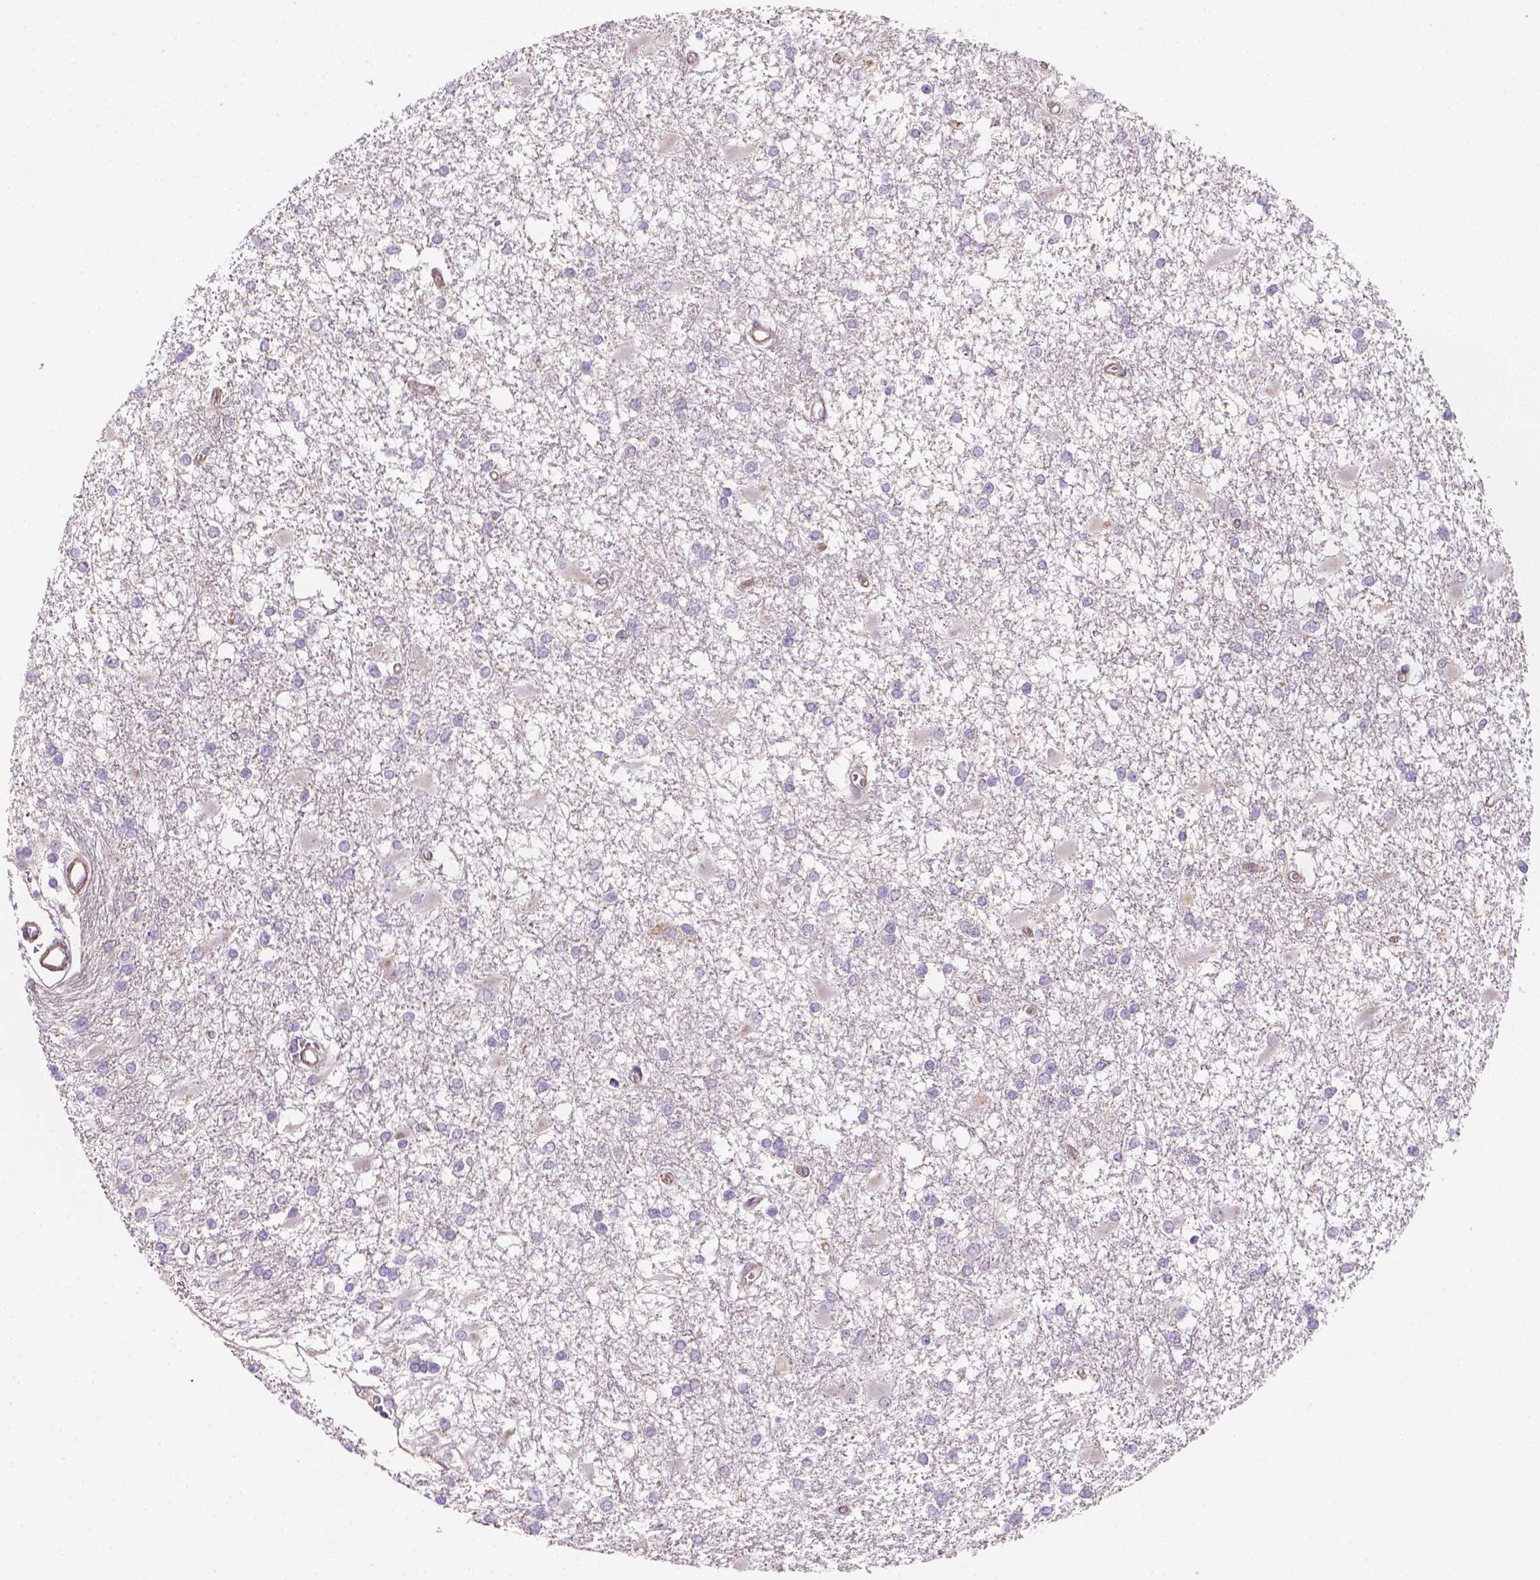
{"staining": {"intensity": "negative", "quantity": "none", "location": "none"}, "tissue": "glioma", "cell_type": "Tumor cells", "image_type": "cancer", "snomed": [{"axis": "morphology", "description": "Glioma, malignant, High grade"}, {"axis": "topography", "description": "Cerebral cortex"}], "caption": "Immunohistochemical staining of malignant glioma (high-grade) displays no significant positivity in tumor cells.", "gene": "HTRA1", "patient": {"sex": "male", "age": 79}}